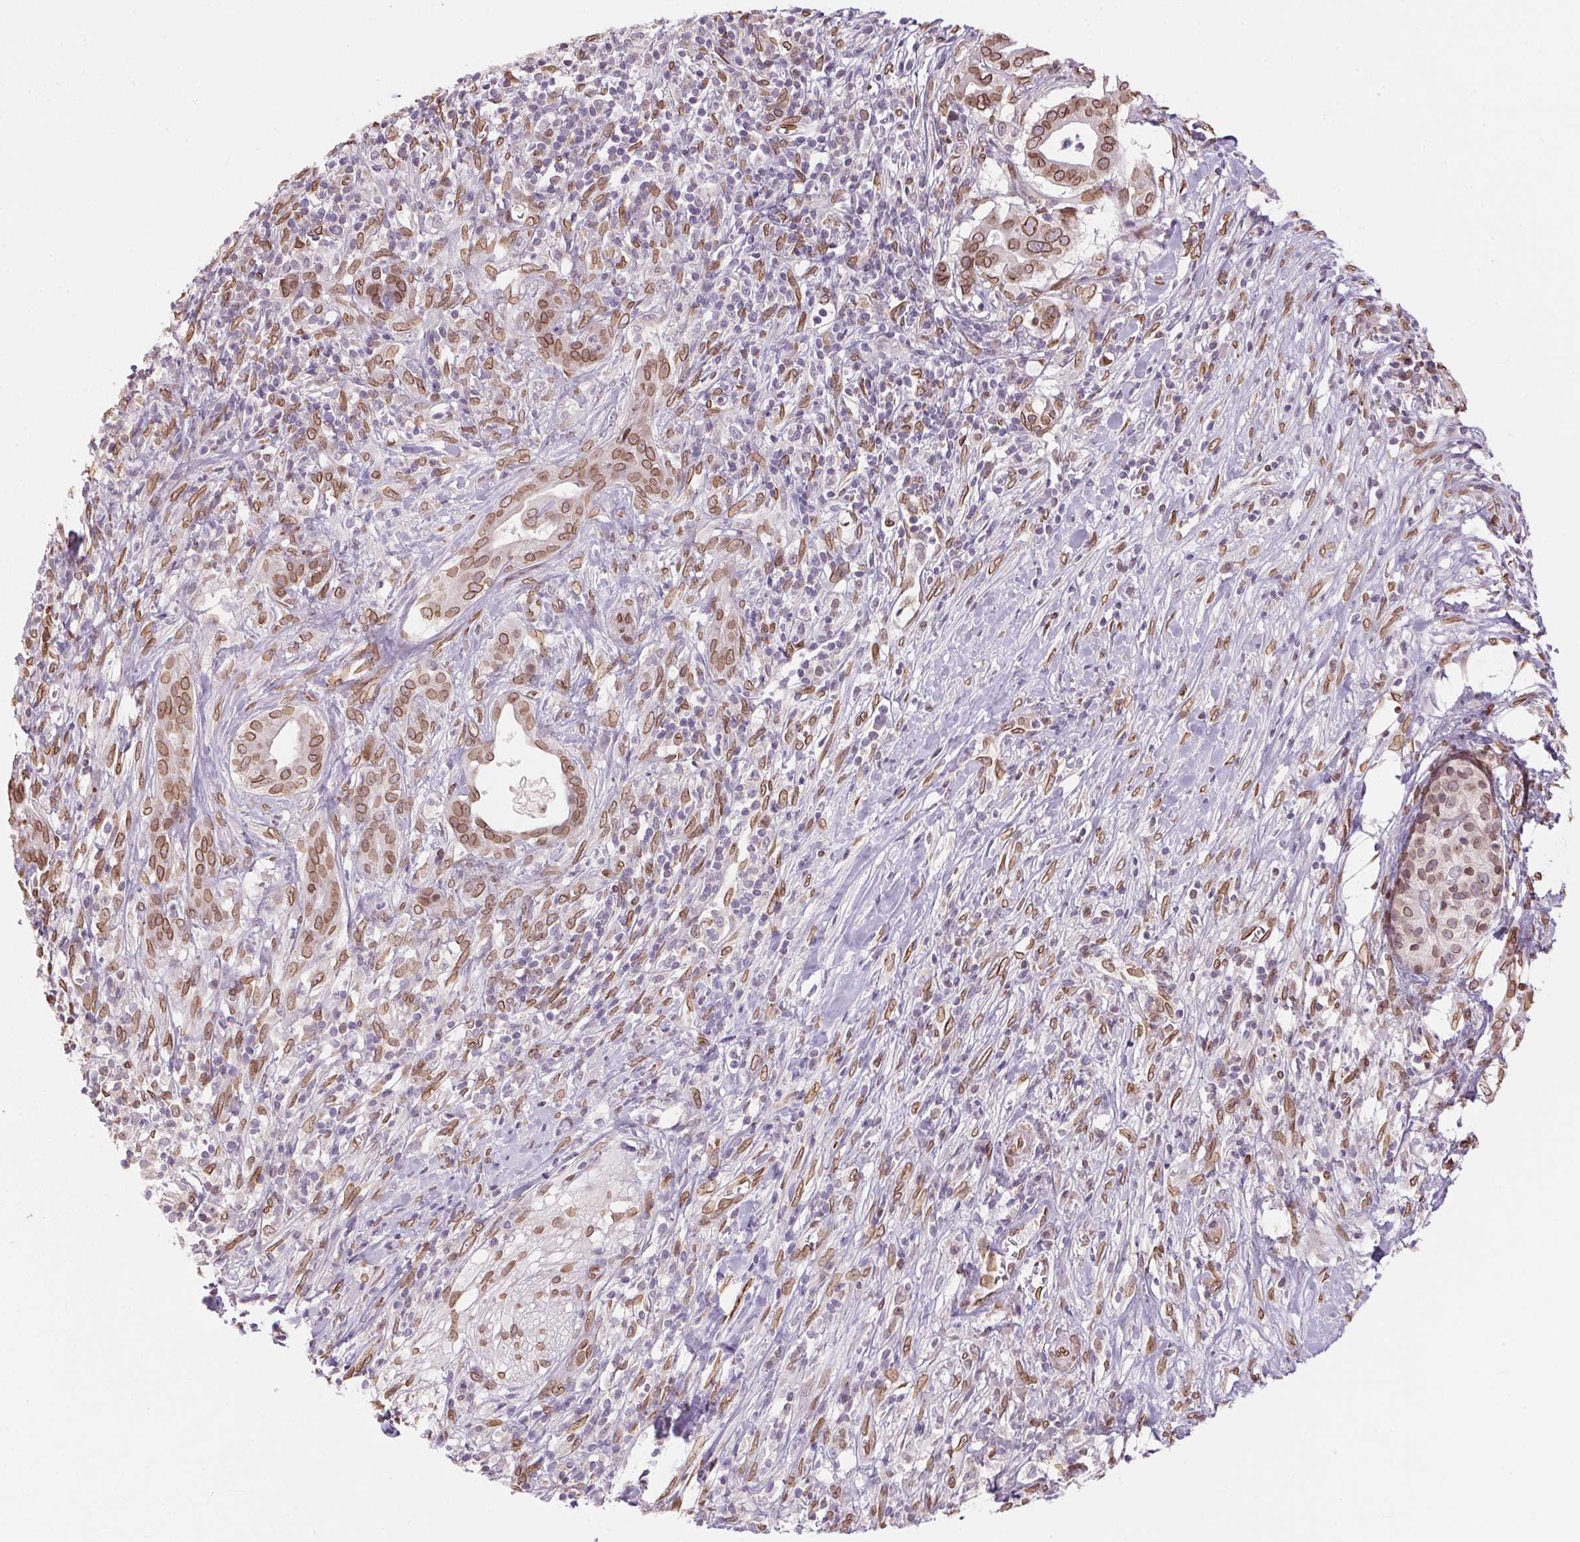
{"staining": {"intensity": "moderate", "quantity": ">75%", "location": "cytoplasmic/membranous,nuclear"}, "tissue": "pancreatic cancer", "cell_type": "Tumor cells", "image_type": "cancer", "snomed": [{"axis": "morphology", "description": "Adenocarcinoma, NOS"}, {"axis": "topography", "description": "Pancreas"}], "caption": "Human pancreatic cancer (adenocarcinoma) stained for a protein (brown) exhibits moderate cytoplasmic/membranous and nuclear positive positivity in approximately >75% of tumor cells.", "gene": "TMEM175", "patient": {"sex": "male", "age": 61}}